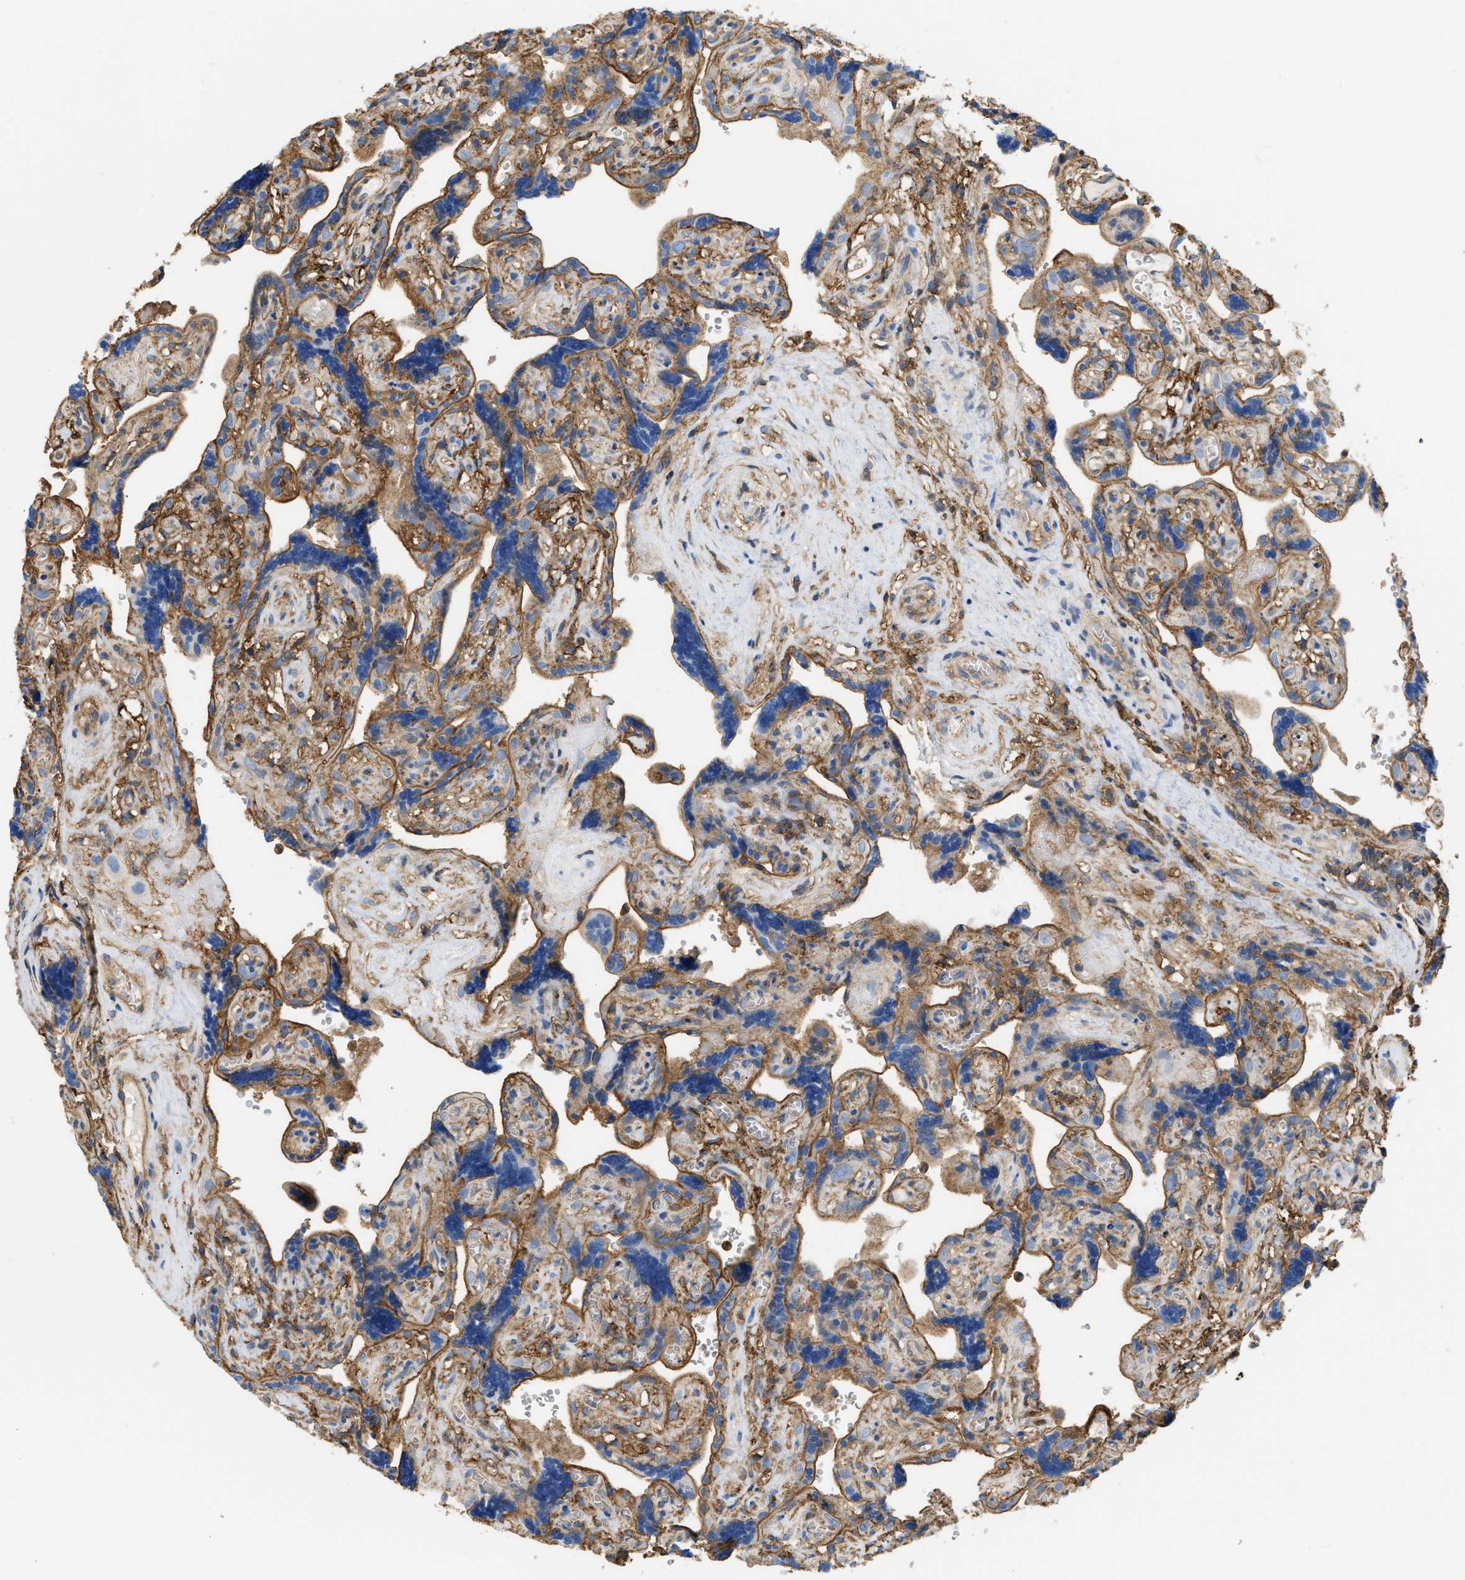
{"staining": {"intensity": "moderate", "quantity": ">75%", "location": "cytoplasmic/membranous"}, "tissue": "placenta", "cell_type": "Decidual cells", "image_type": "normal", "snomed": [{"axis": "morphology", "description": "Normal tissue, NOS"}, {"axis": "topography", "description": "Placenta"}], "caption": "IHC image of unremarkable human placenta stained for a protein (brown), which displays medium levels of moderate cytoplasmic/membranous positivity in approximately >75% of decidual cells.", "gene": "GNB4", "patient": {"sex": "female", "age": 30}}